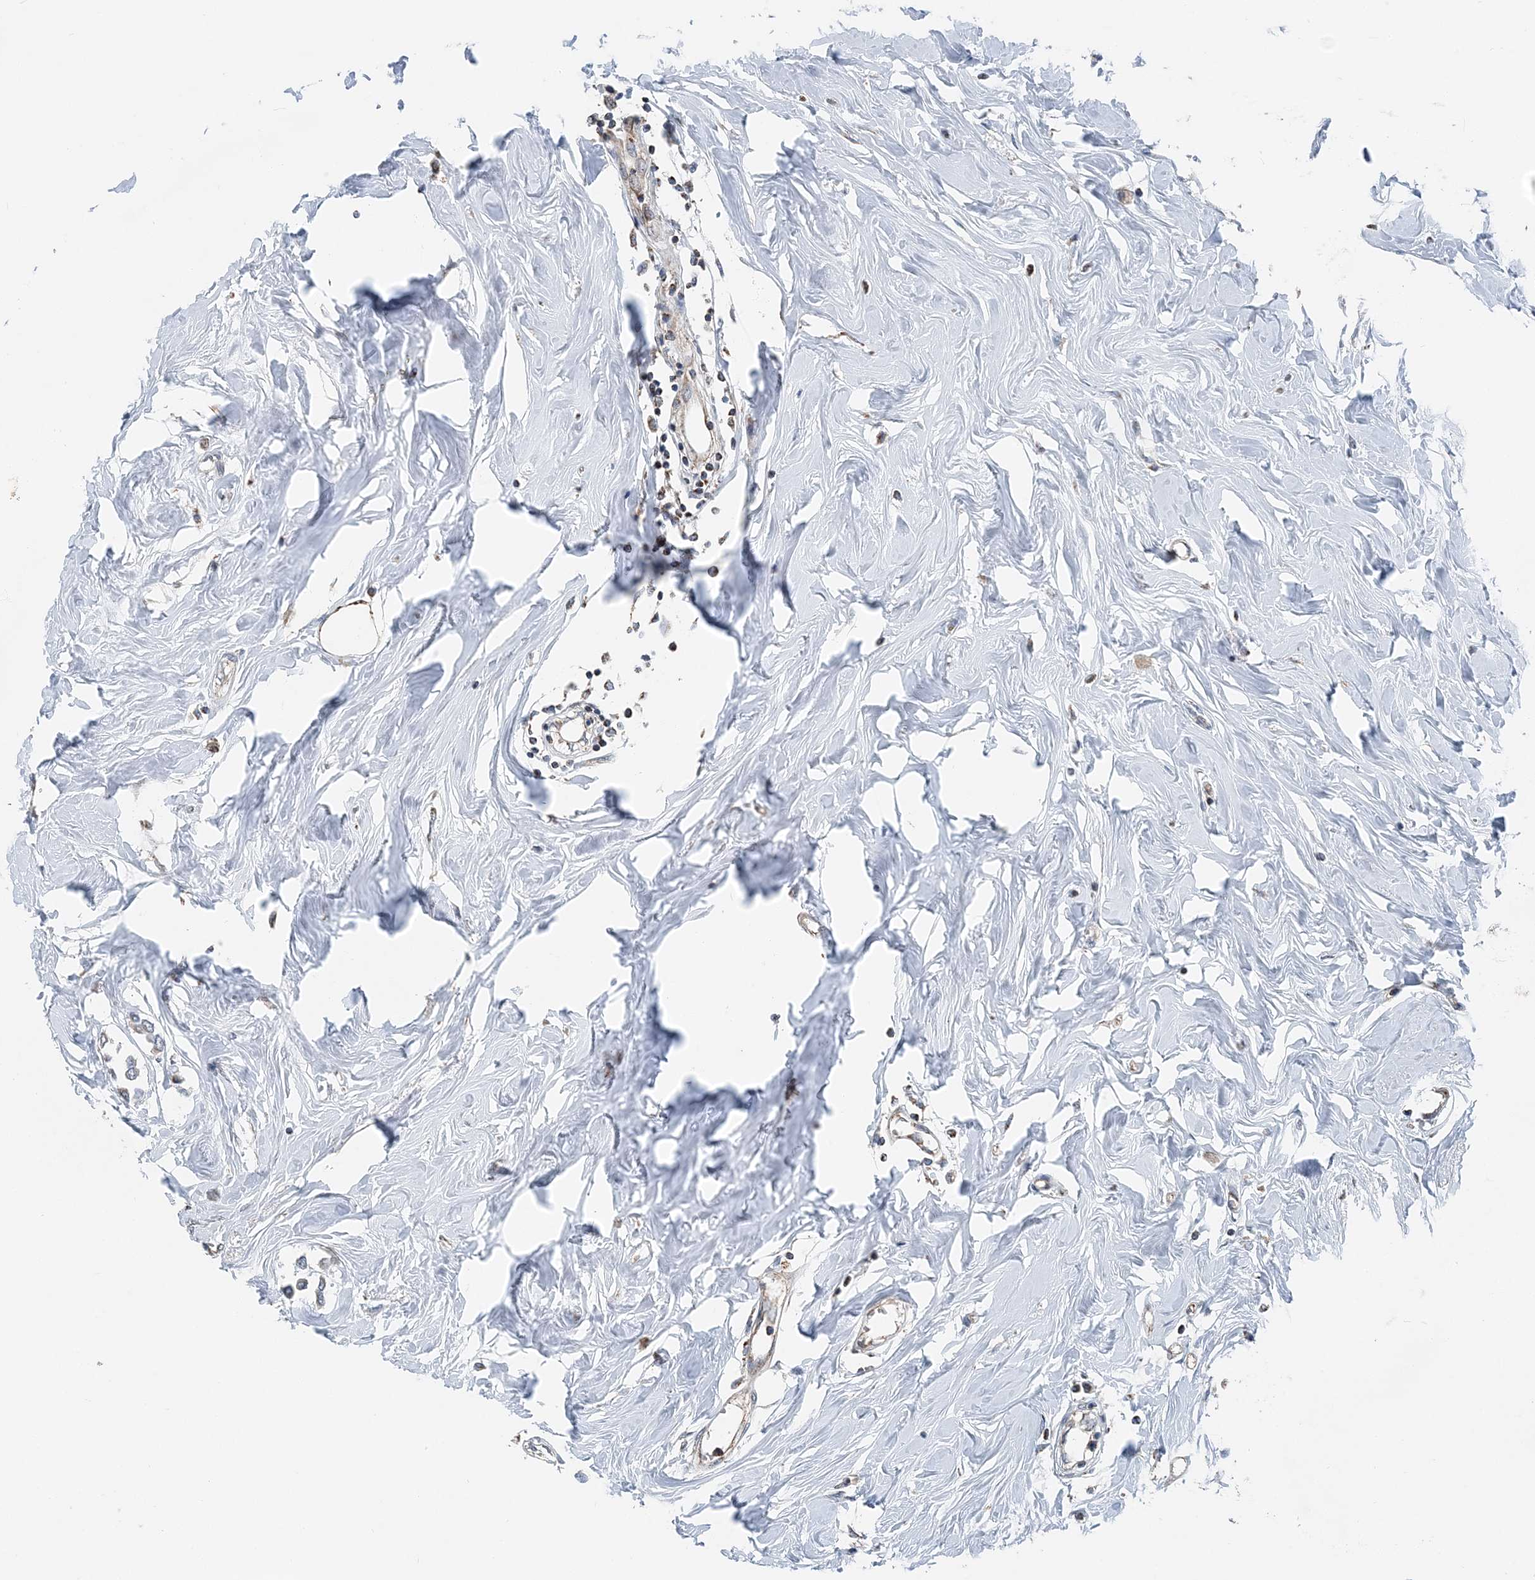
{"staining": {"intensity": "negative", "quantity": "none", "location": "none"}, "tissue": "breast cancer", "cell_type": "Tumor cells", "image_type": "cancer", "snomed": [{"axis": "morphology", "description": "Lobular carcinoma"}, {"axis": "topography", "description": "Breast"}], "caption": "An image of human breast cancer is negative for staining in tumor cells.", "gene": "SPRY2", "patient": {"sex": "female", "age": 51}}